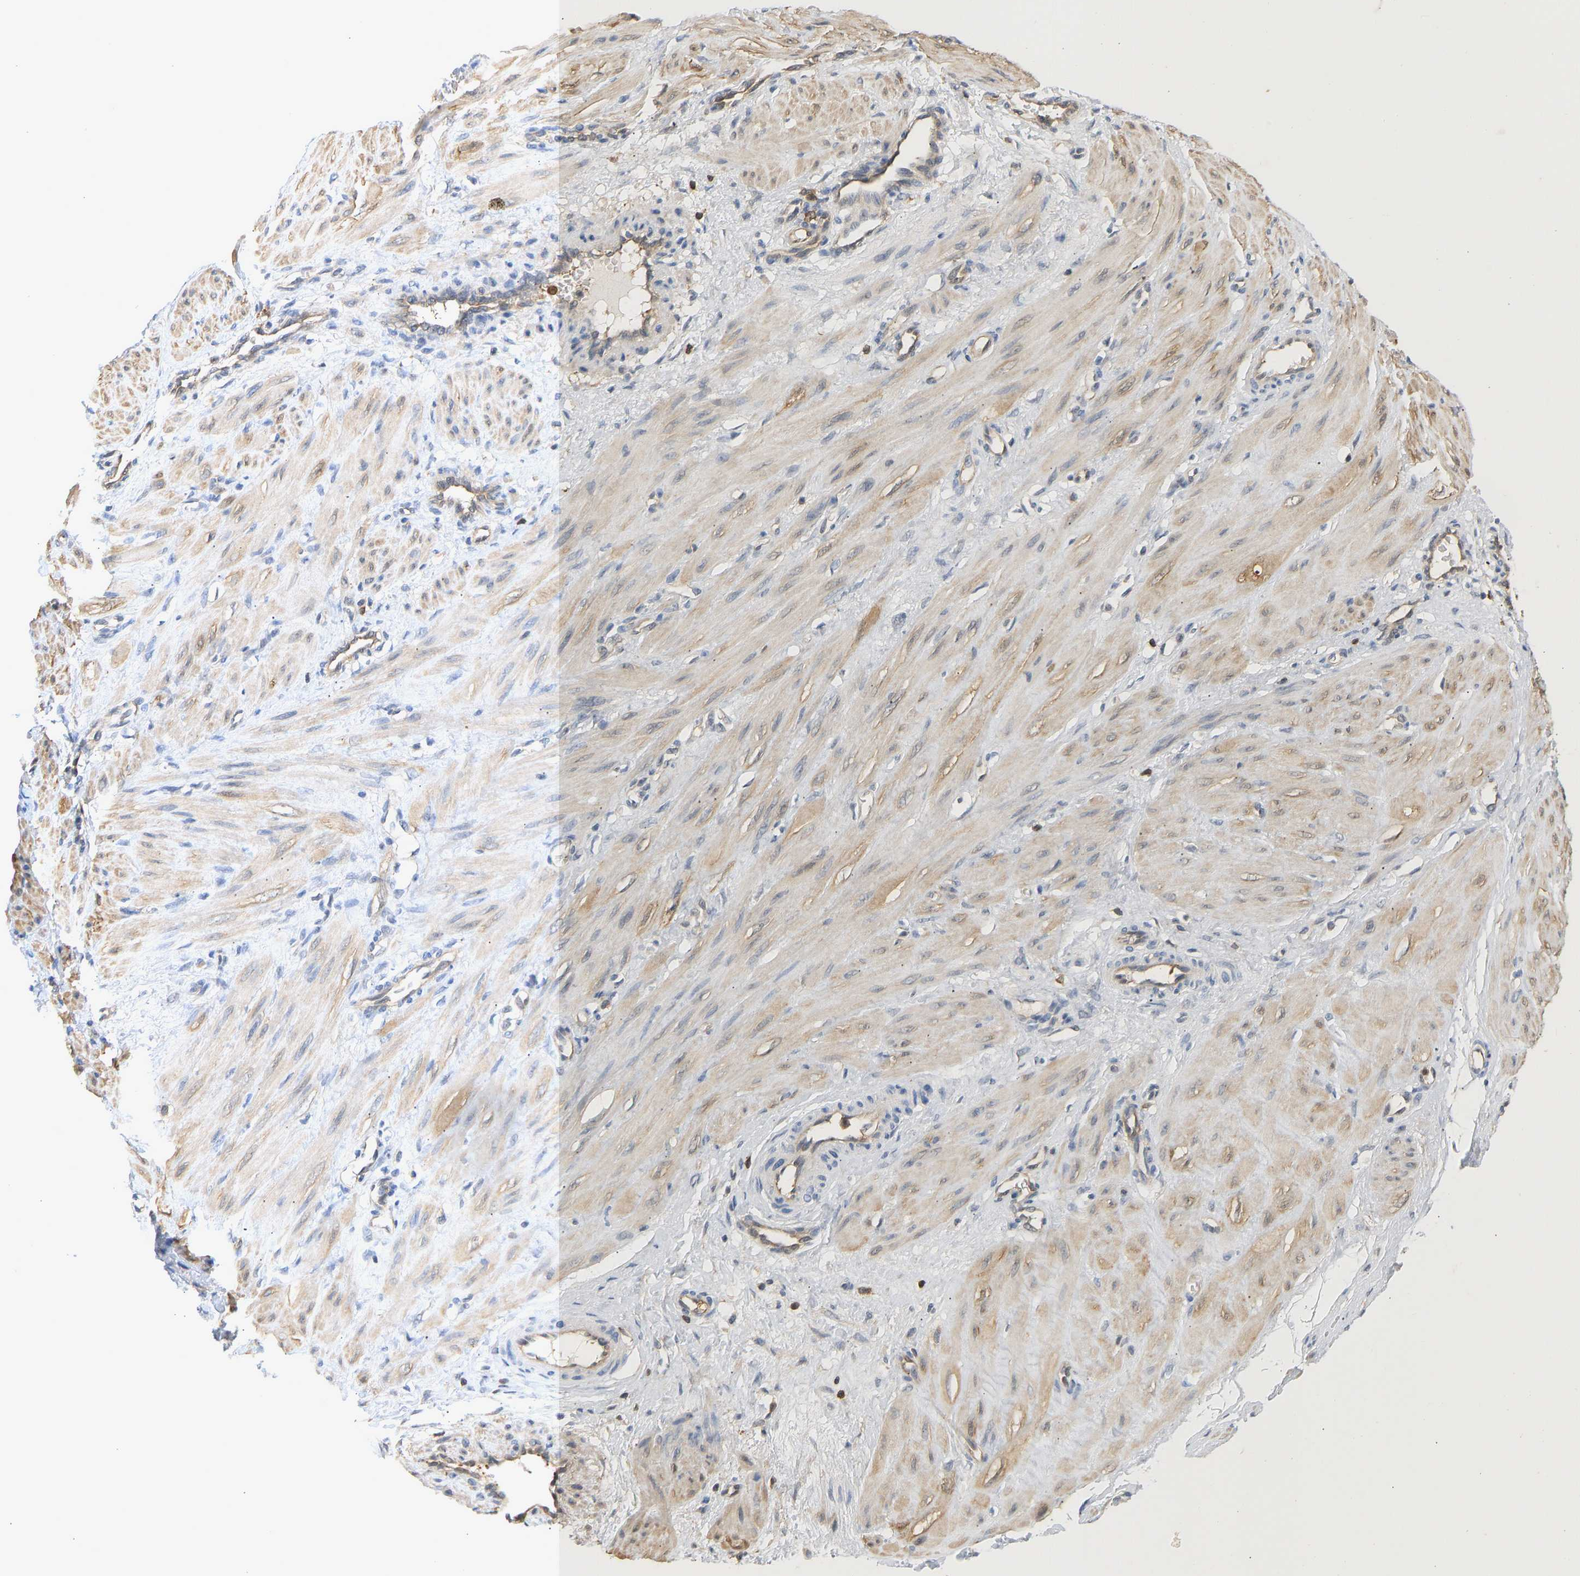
{"staining": {"intensity": "weak", "quantity": ">75%", "location": "cytoplasmic/membranous"}, "tissue": "smooth muscle", "cell_type": "Smooth muscle cells", "image_type": "normal", "snomed": [{"axis": "morphology", "description": "Normal tissue, NOS"}, {"axis": "topography", "description": "Endometrium"}], "caption": "DAB (3,3'-diaminobenzidine) immunohistochemical staining of benign human smooth muscle demonstrates weak cytoplasmic/membranous protein staining in about >75% of smooth muscle cells.", "gene": "ENO1", "patient": {"sex": "female", "age": 33}}